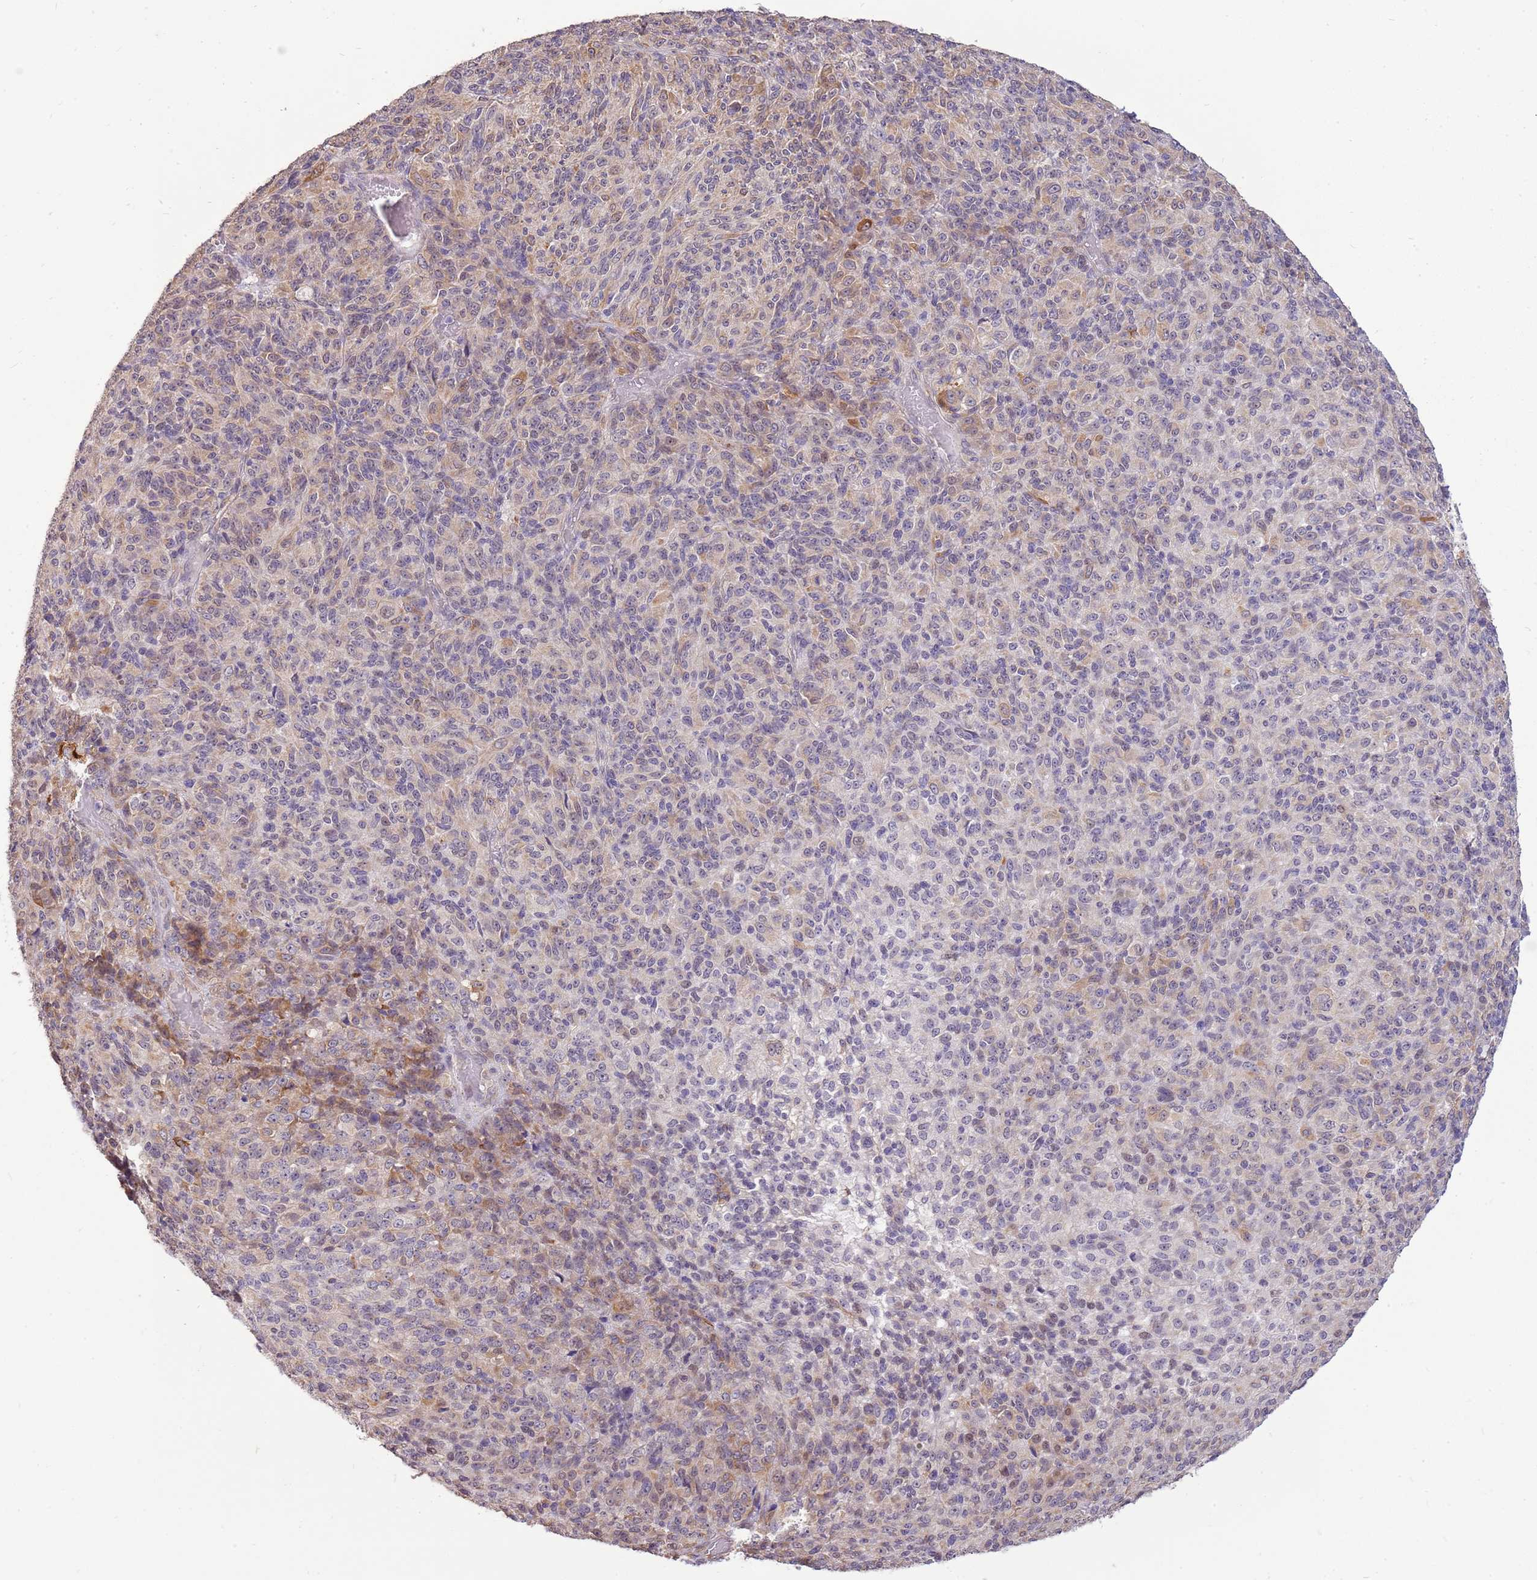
{"staining": {"intensity": "moderate", "quantity": "<25%", "location": "cytoplasmic/membranous"}, "tissue": "melanoma", "cell_type": "Tumor cells", "image_type": "cancer", "snomed": [{"axis": "morphology", "description": "Malignant melanoma, Metastatic site"}, {"axis": "topography", "description": "Brain"}], "caption": "Malignant melanoma (metastatic site) stained with a brown dye demonstrates moderate cytoplasmic/membranous positive positivity in about <25% of tumor cells.", "gene": "UGGT2", "patient": {"sex": "female", "age": 56}}